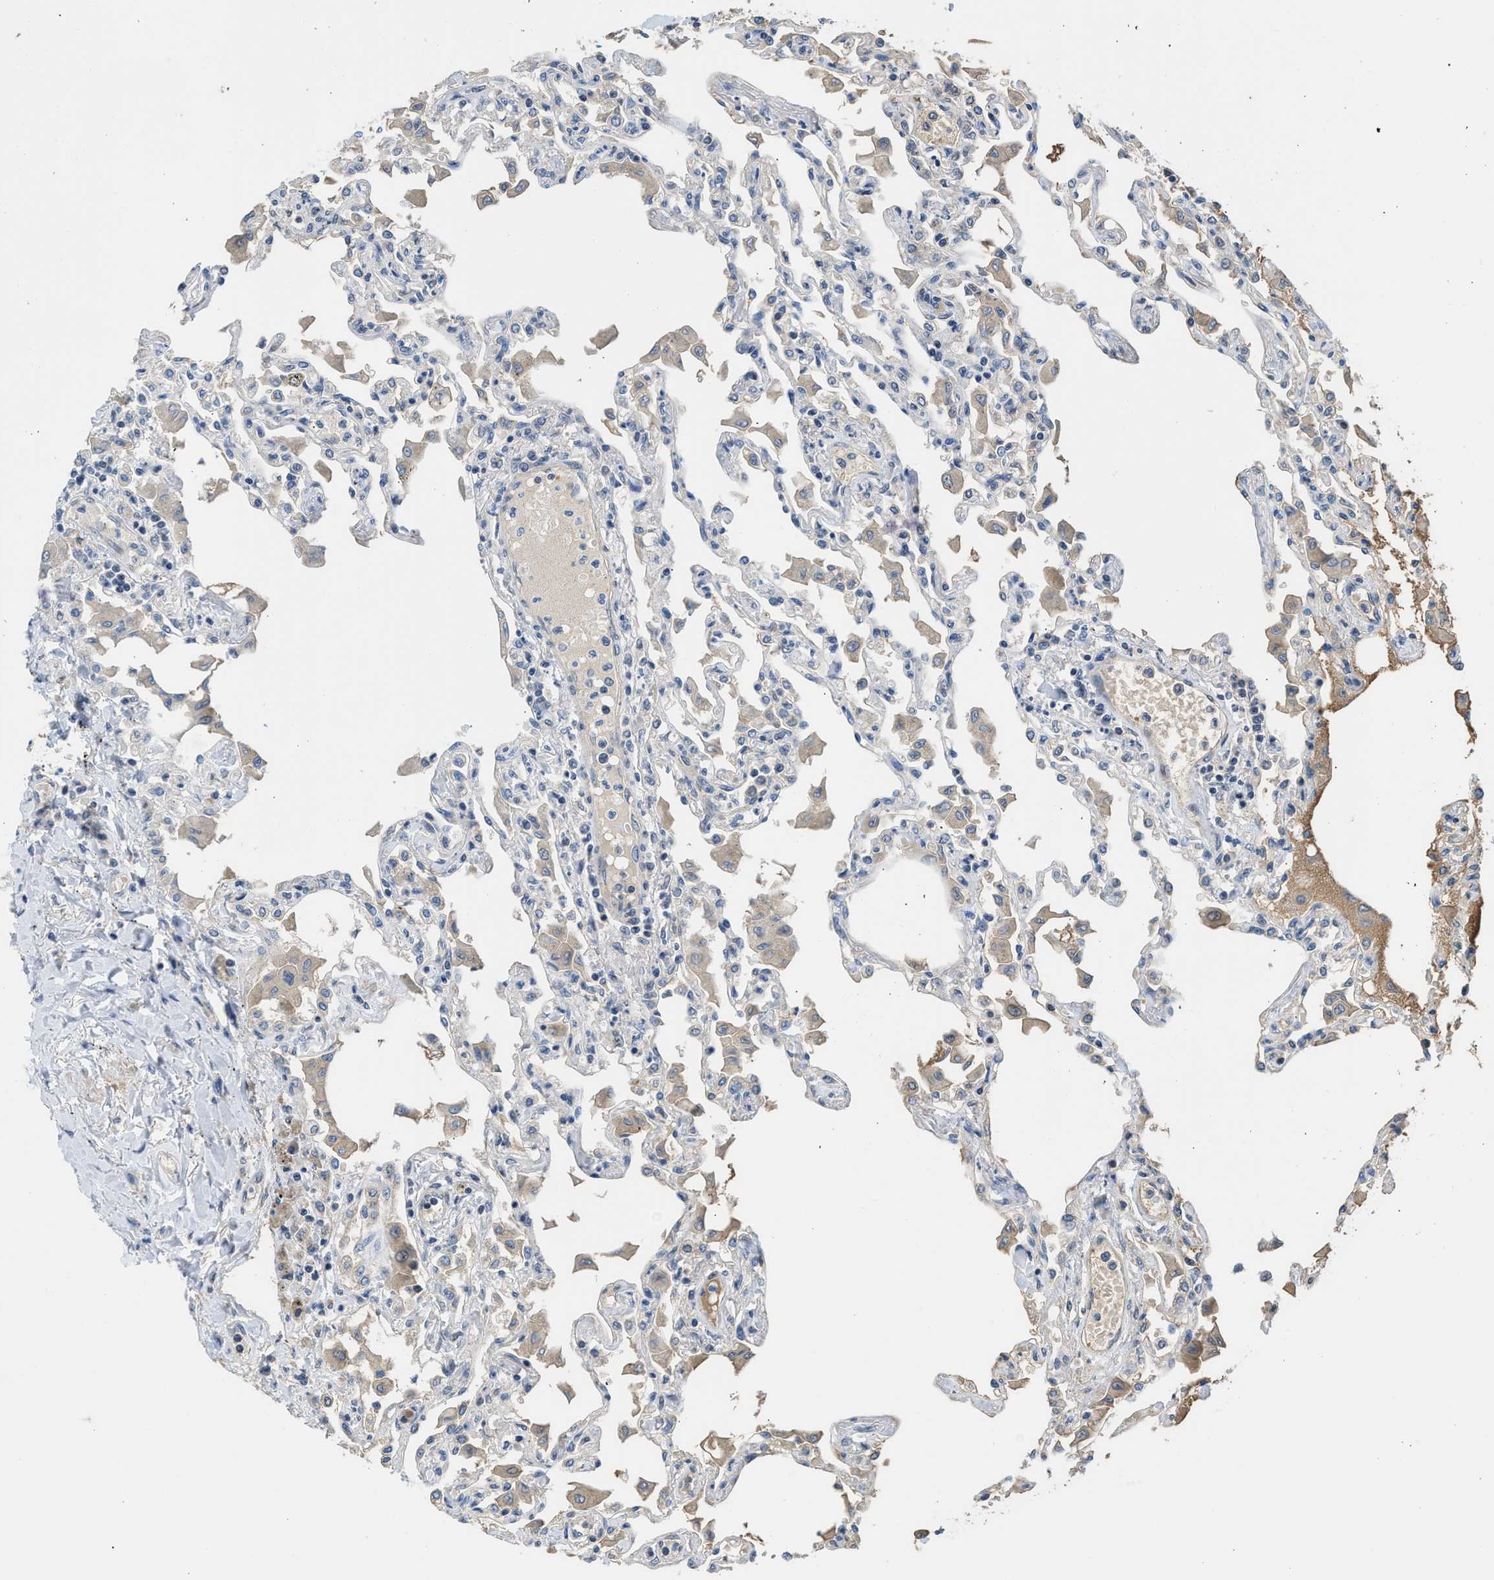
{"staining": {"intensity": "negative", "quantity": "none", "location": "none"}, "tissue": "lung", "cell_type": "Alveolar cells", "image_type": "normal", "snomed": [{"axis": "morphology", "description": "Normal tissue, NOS"}, {"axis": "topography", "description": "Bronchus"}, {"axis": "topography", "description": "Lung"}], "caption": "Immunohistochemical staining of benign human lung exhibits no significant staining in alveolar cells.", "gene": "TERF2IP", "patient": {"sex": "female", "age": 49}}